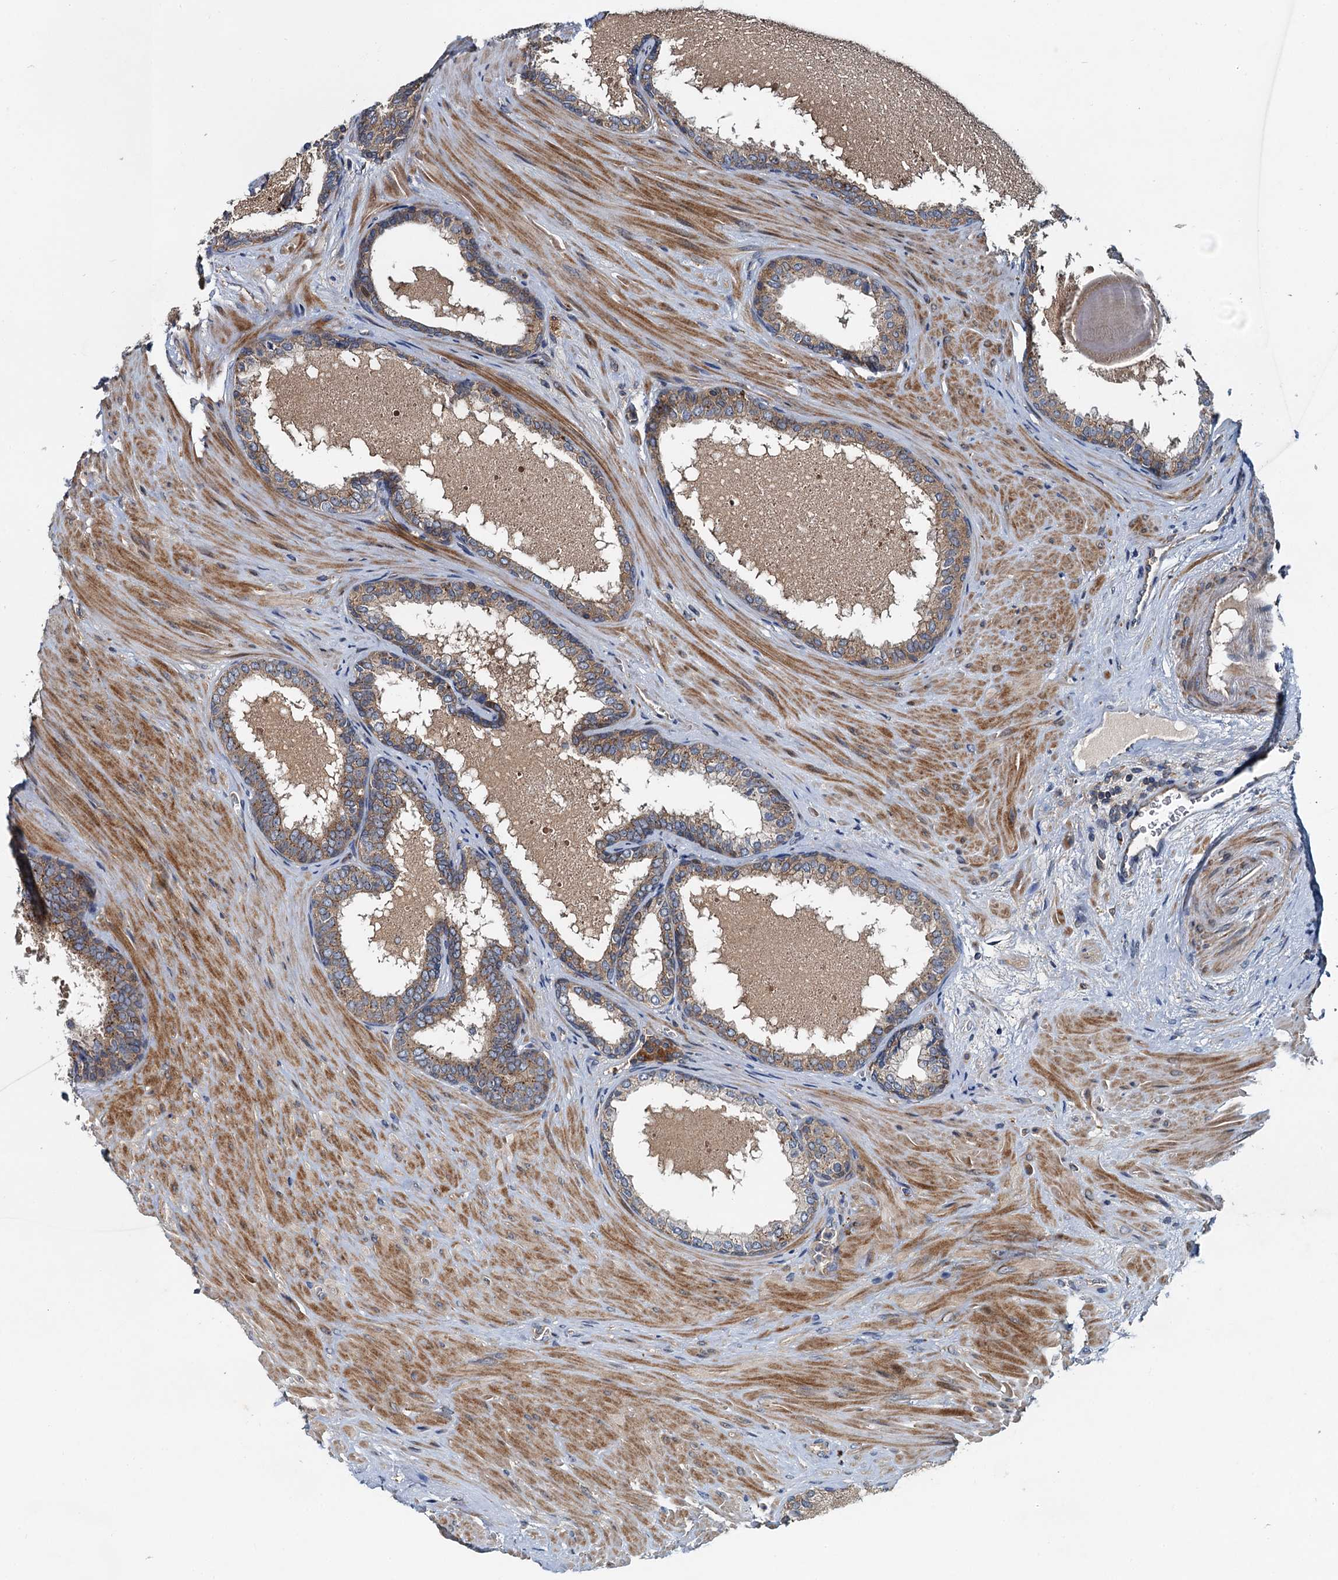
{"staining": {"intensity": "moderate", "quantity": ">75%", "location": "cytoplasmic/membranous"}, "tissue": "prostate cancer", "cell_type": "Tumor cells", "image_type": "cancer", "snomed": [{"axis": "morphology", "description": "Adenocarcinoma, High grade"}, {"axis": "topography", "description": "Prostate"}], "caption": "An image of human prostate adenocarcinoma (high-grade) stained for a protein reveals moderate cytoplasmic/membranous brown staining in tumor cells.", "gene": "EFL1", "patient": {"sex": "male", "age": 65}}